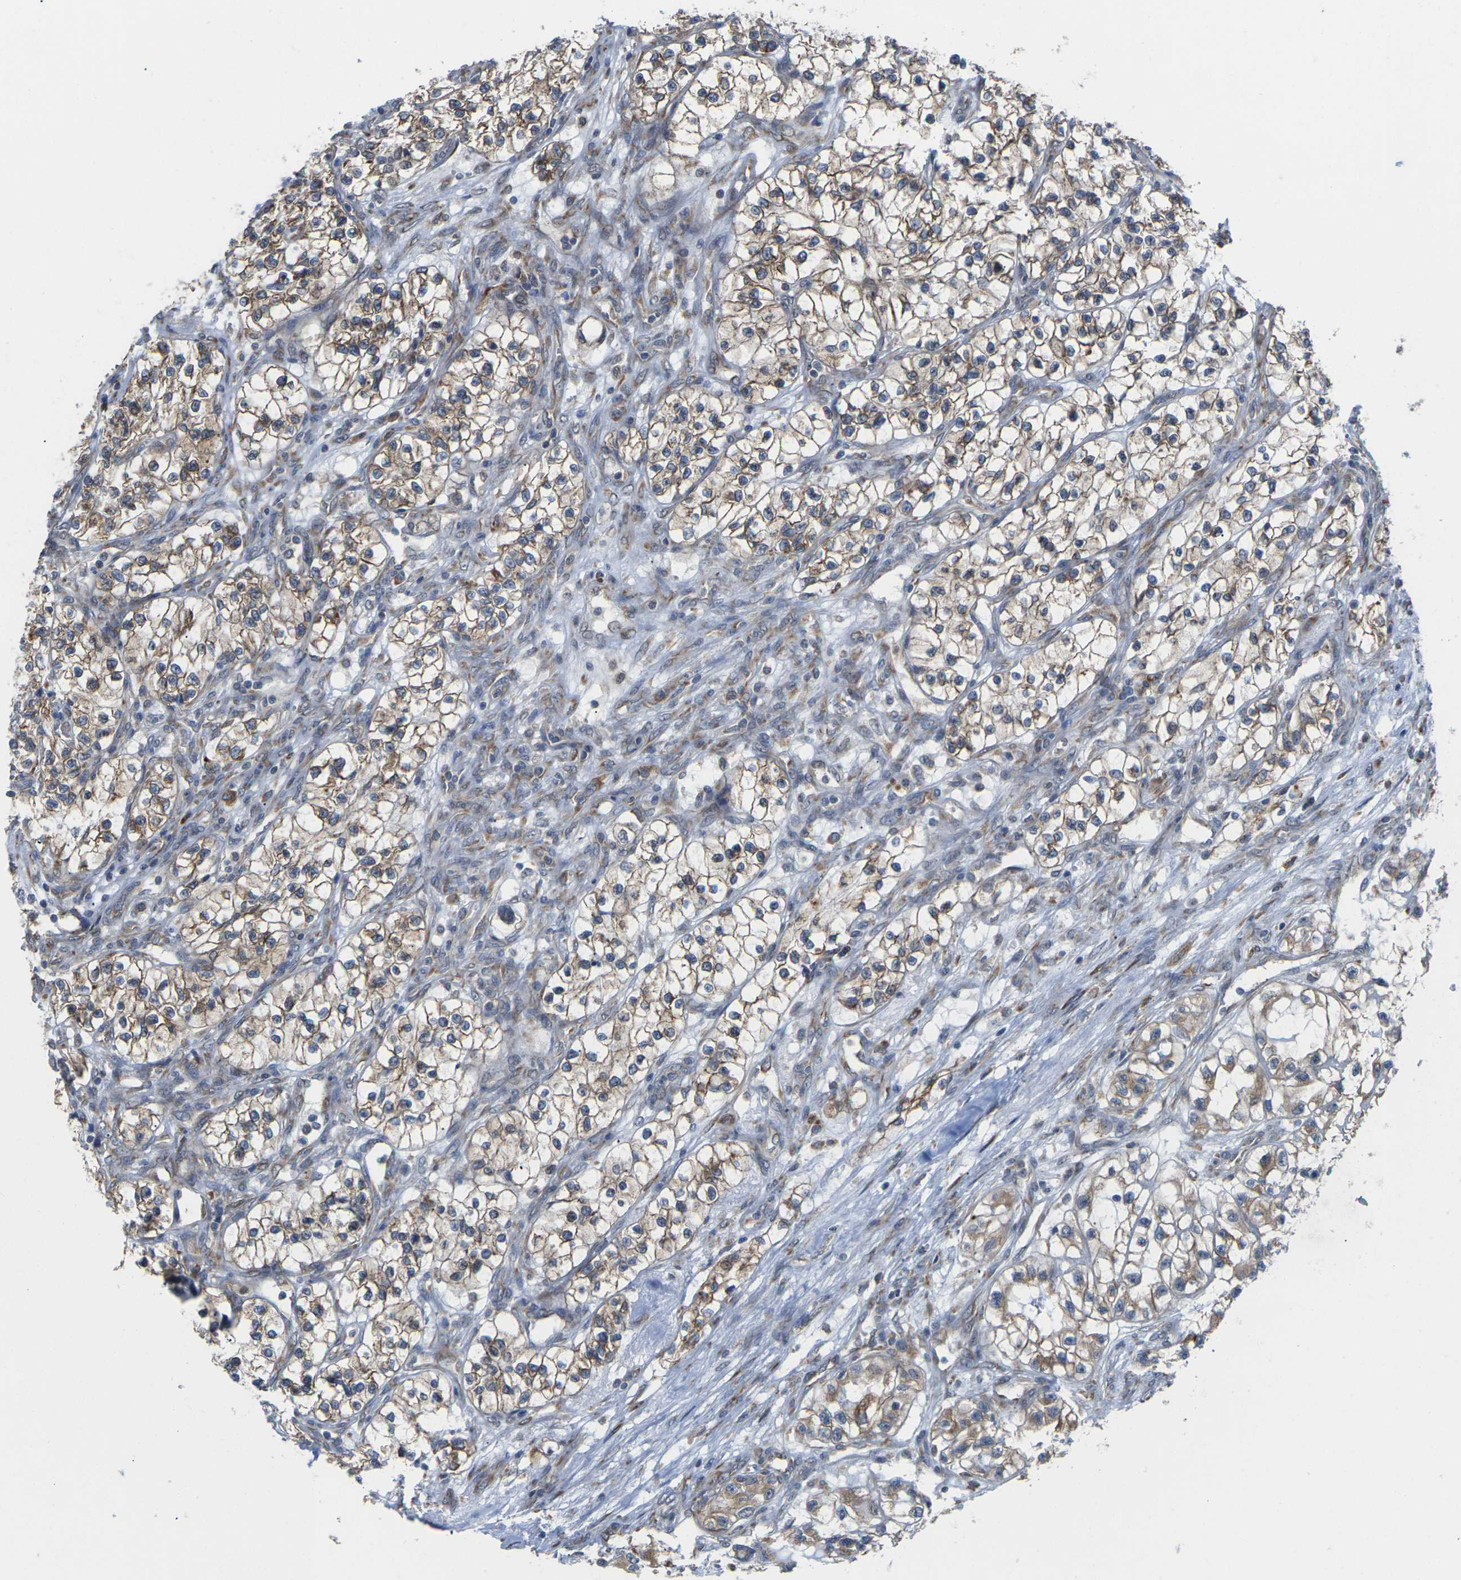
{"staining": {"intensity": "moderate", "quantity": ">75%", "location": "cytoplasmic/membranous"}, "tissue": "renal cancer", "cell_type": "Tumor cells", "image_type": "cancer", "snomed": [{"axis": "morphology", "description": "Adenocarcinoma, NOS"}, {"axis": "topography", "description": "Kidney"}], "caption": "Adenocarcinoma (renal) stained with DAB (3,3'-diaminobenzidine) immunohistochemistry shows medium levels of moderate cytoplasmic/membranous staining in about >75% of tumor cells.", "gene": "PDZK1IP1", "patient": {"sex": "female", "age": 57}}